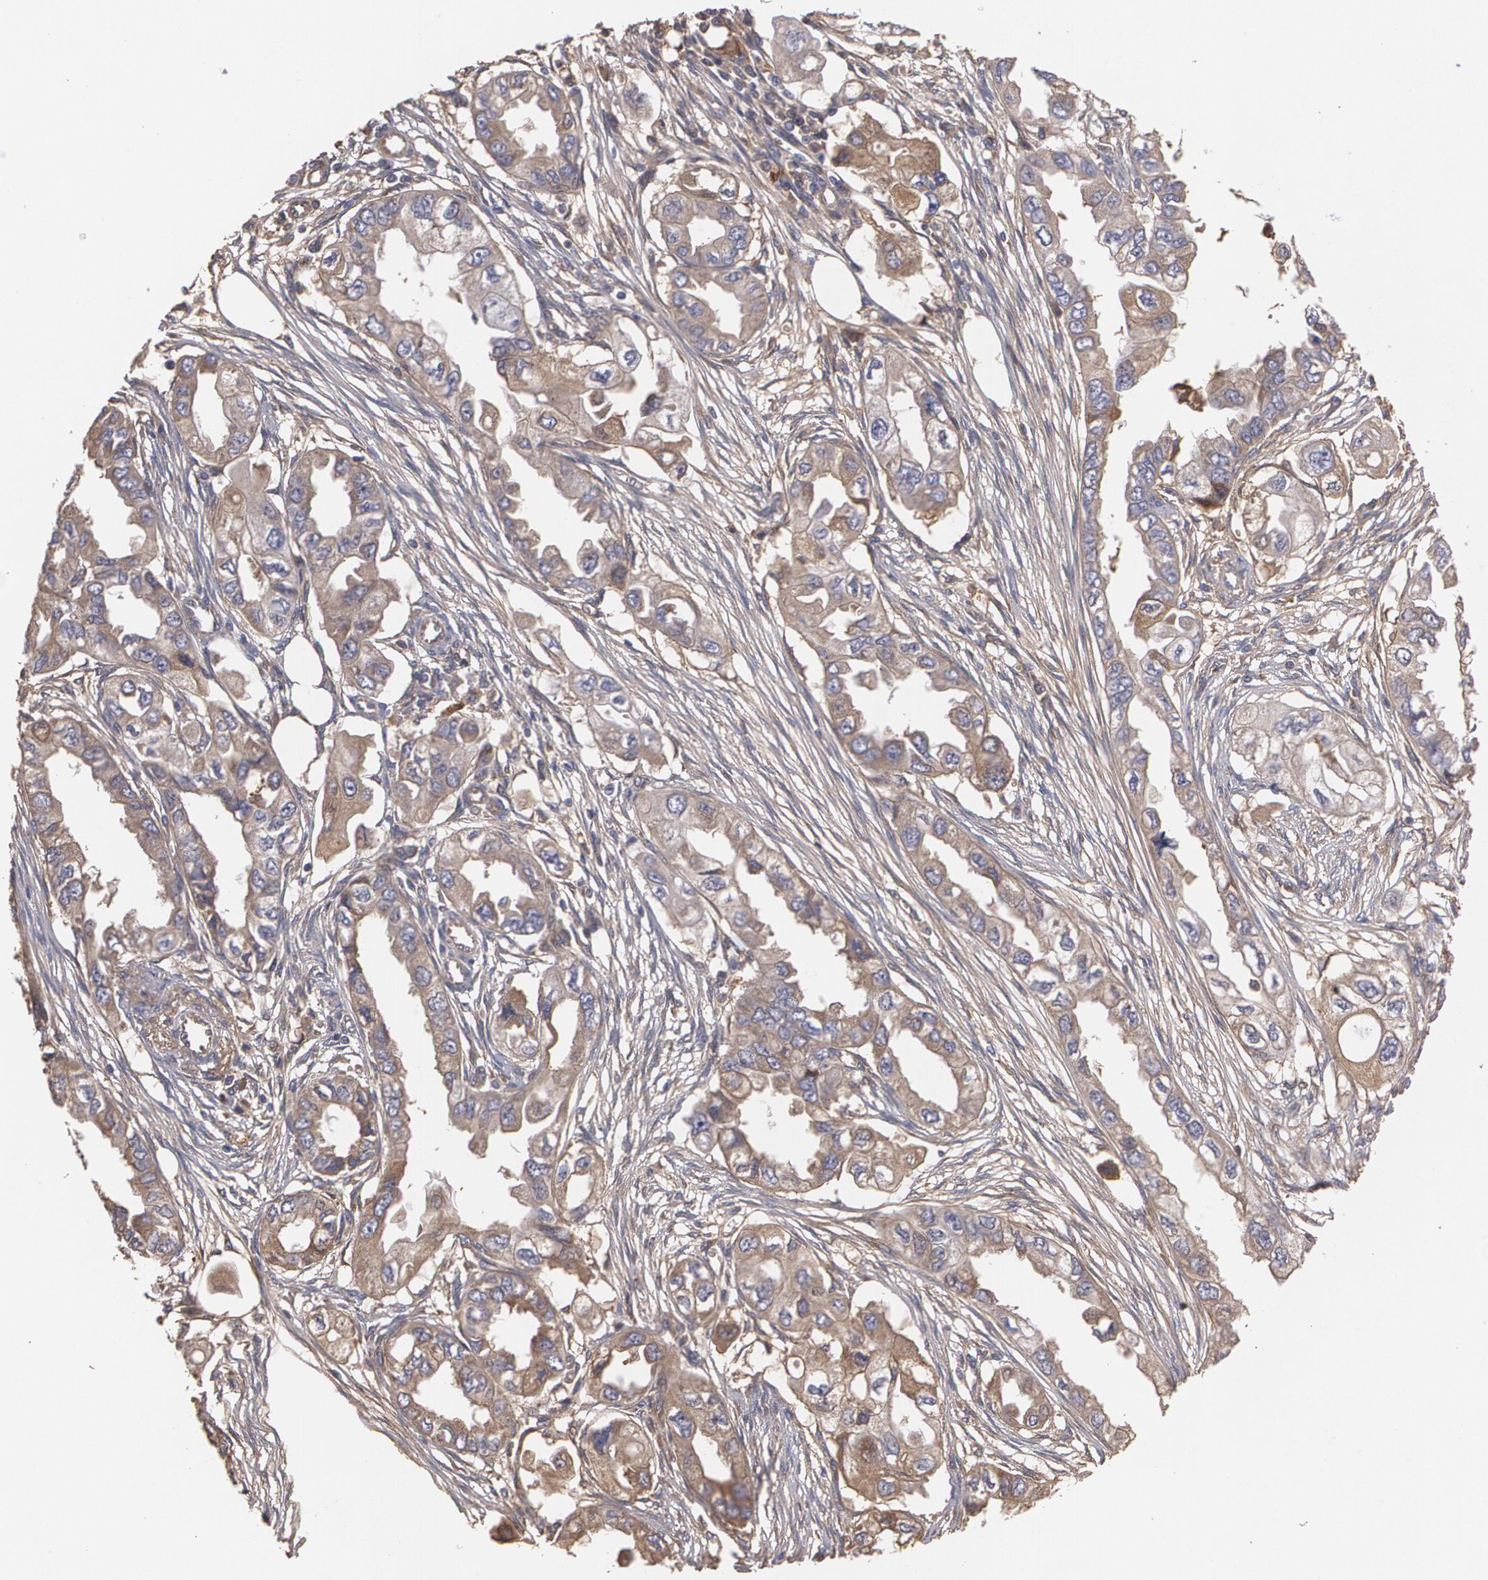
{"staining": {"intensity": "weak", "quantity": ">75%", "location": "cytoplasmic/membranous"}, "tissue": "endometrial cancer", "cell_type": "Tumor cells", "image_type": "cancer", "snomed": [{"axis": "morphology", "description": "Adenocarcinoma, NOS"}, {"axis": "topography", "description": "Endometrium"}], "caption": "Endometrial cancer stained for a protein (brown) shows weak cytoplasmic/membranous positive expression in approximately >75% of tumor cells.", "gene": "PON1", "patient": {"sex": "female", "age": 67}}